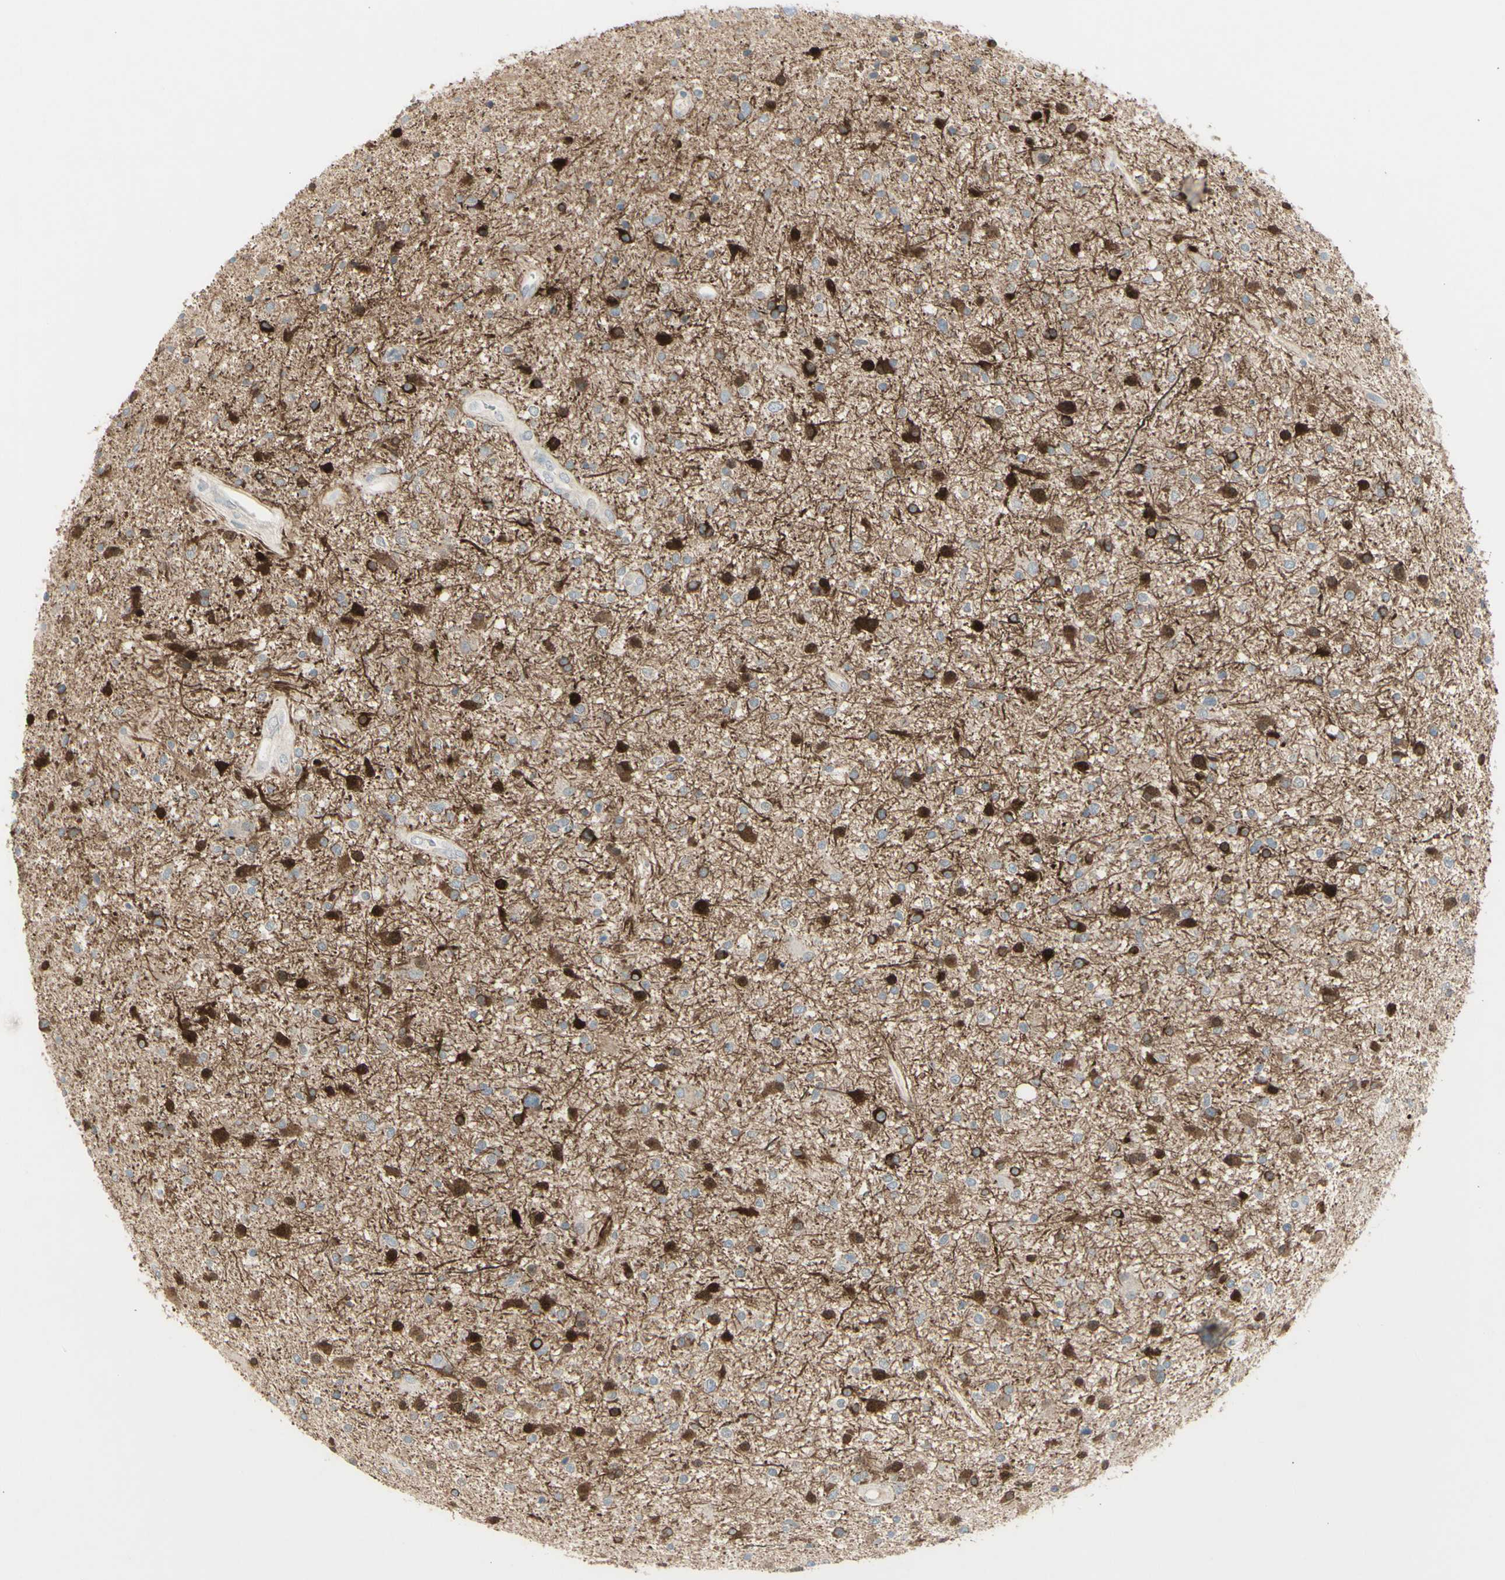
{"staining": {"intensity": "moderate", "quantity": "<25%", "location": "cytoplasmic/membranous"}, "tissue": "glioma", "cell_type": "Tumor cells", "image_type": "cancer", "snomed": [{"axis": "morphology", "description": "Glioma, malignant, High grade"}, {"axis": "topography", "description": "Brain"}], "caption": "Protein analysis of glioma tissue reveals moderate cytoplasmic/membranous staining in about <25% of tumor cells.", "gene": "SH3GL2", "patient": {"sex": "male", "age": 33}}